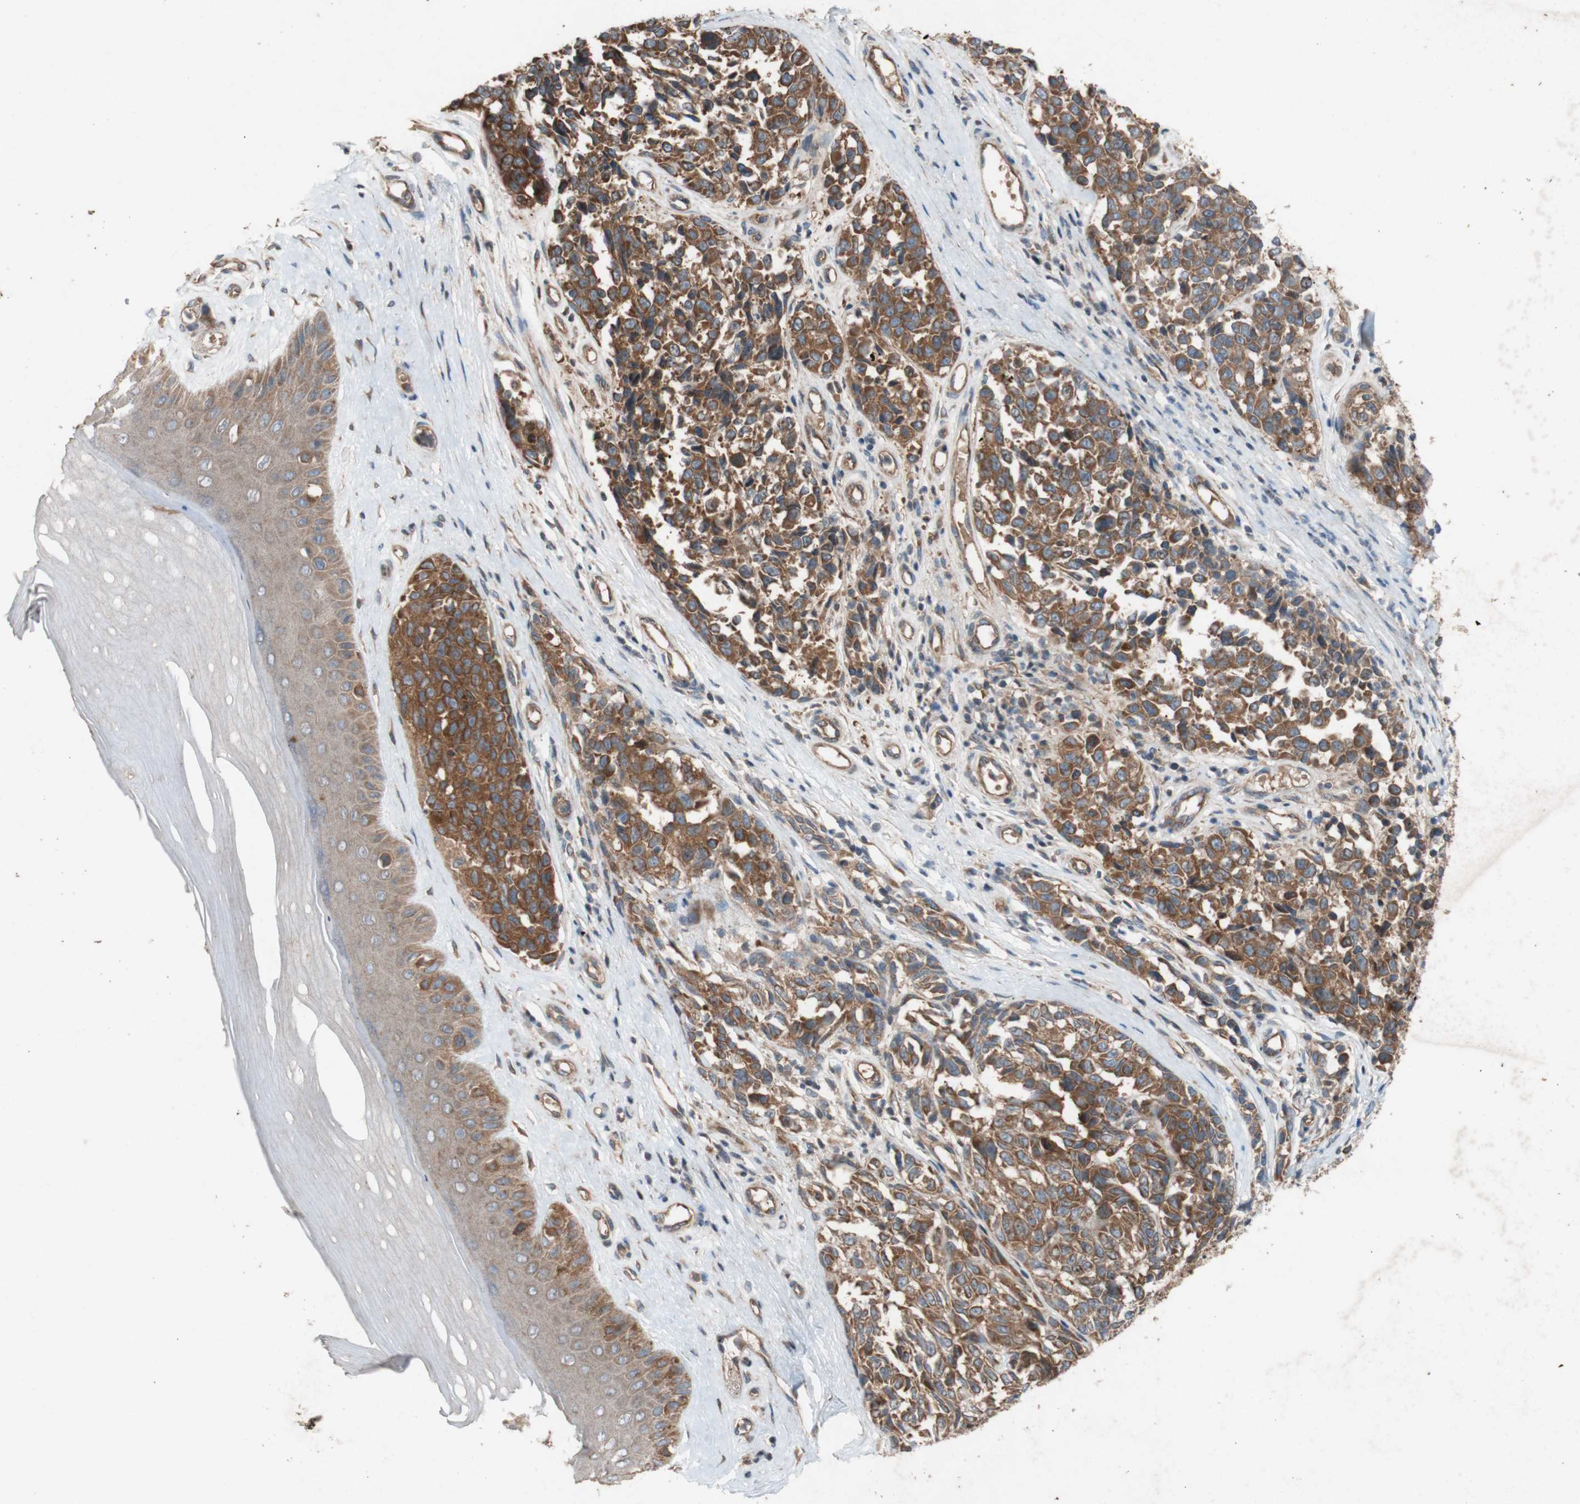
{"staining": {"intensity": "moderate", "quantity": ">75%", "location": "cytoplasmic/membranous"}, "tissue": "melanoma", "cell_type": "Tumor cells", "image_type": "cancer", "snomed": [{"axis": "morphology", "description": "Malignant melanoma, NOS"}, {"axis": "topography", "description": "Skin"}], "caption": "Brown immunohistochemical staining in human melanoma demonstrates moderate cytoplasmic/membranous expression in approximately >75% of tumor cells.", "gene": "TST", "patient": {"sex": "female", "age": 64}}